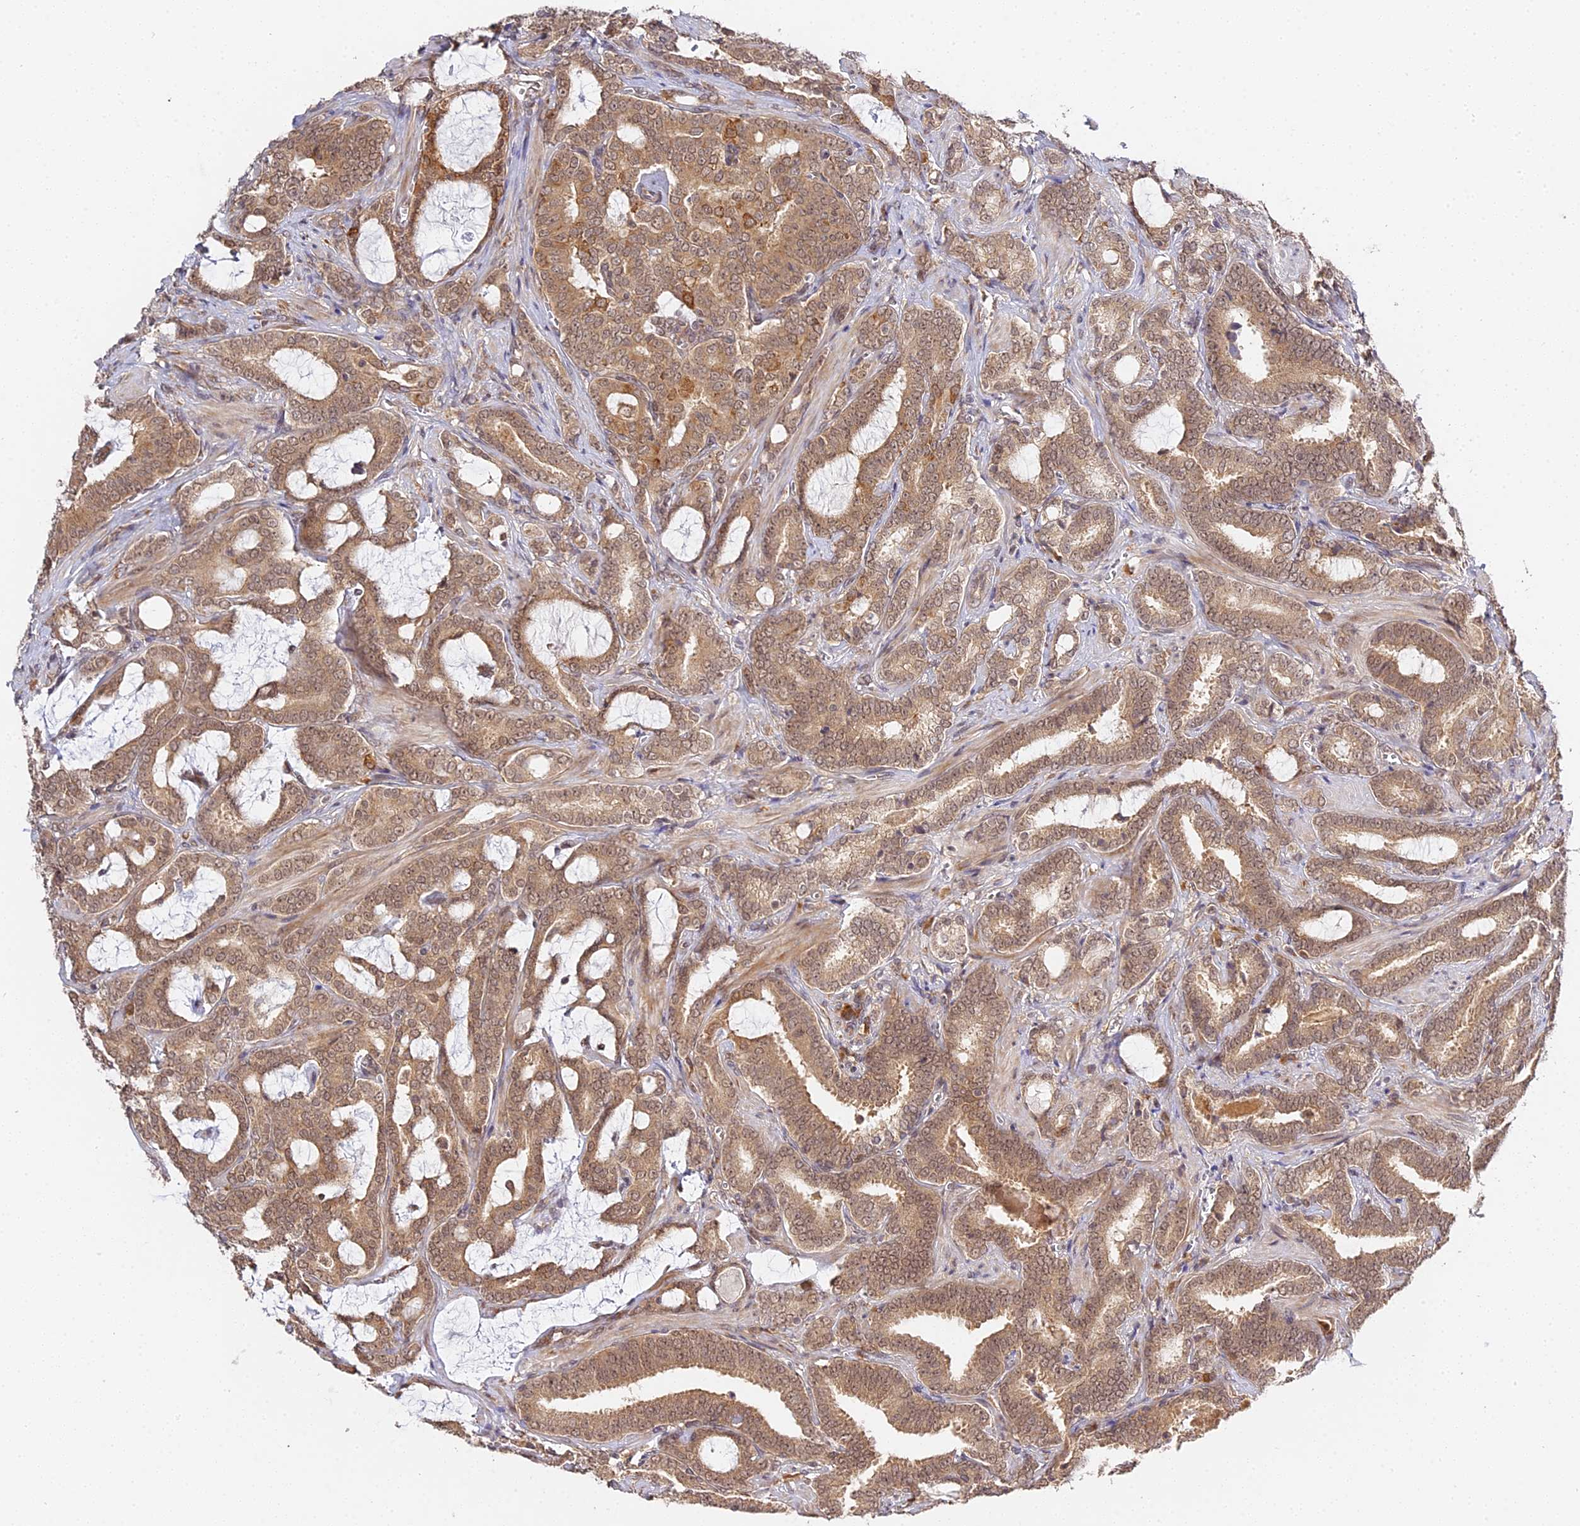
{"staining": {"intensity": "moderate", "quantity": ">75%", "location": "cytoplasmic/membranous,nuclear"}, "tissue": "prostate cancer", "cell_type": "Tumor cells", "image_type": "cancer", "snomed": [{"axis": "morphology", "description": "Adenocarcinoma, High grade"}, {"axis": "topography", "description": "Prostate and seminal vesicle, NOS"}], "caption": "High-grade adenocarcinoma (prostate) stained with DAB IHC exhibits medium levels of moderate cytoplasmic/membranous and nuclear expression in approximately >75% of tumor cells.", "gene": "IMPACT", "patient": {"sex": "male", "age": 67}}